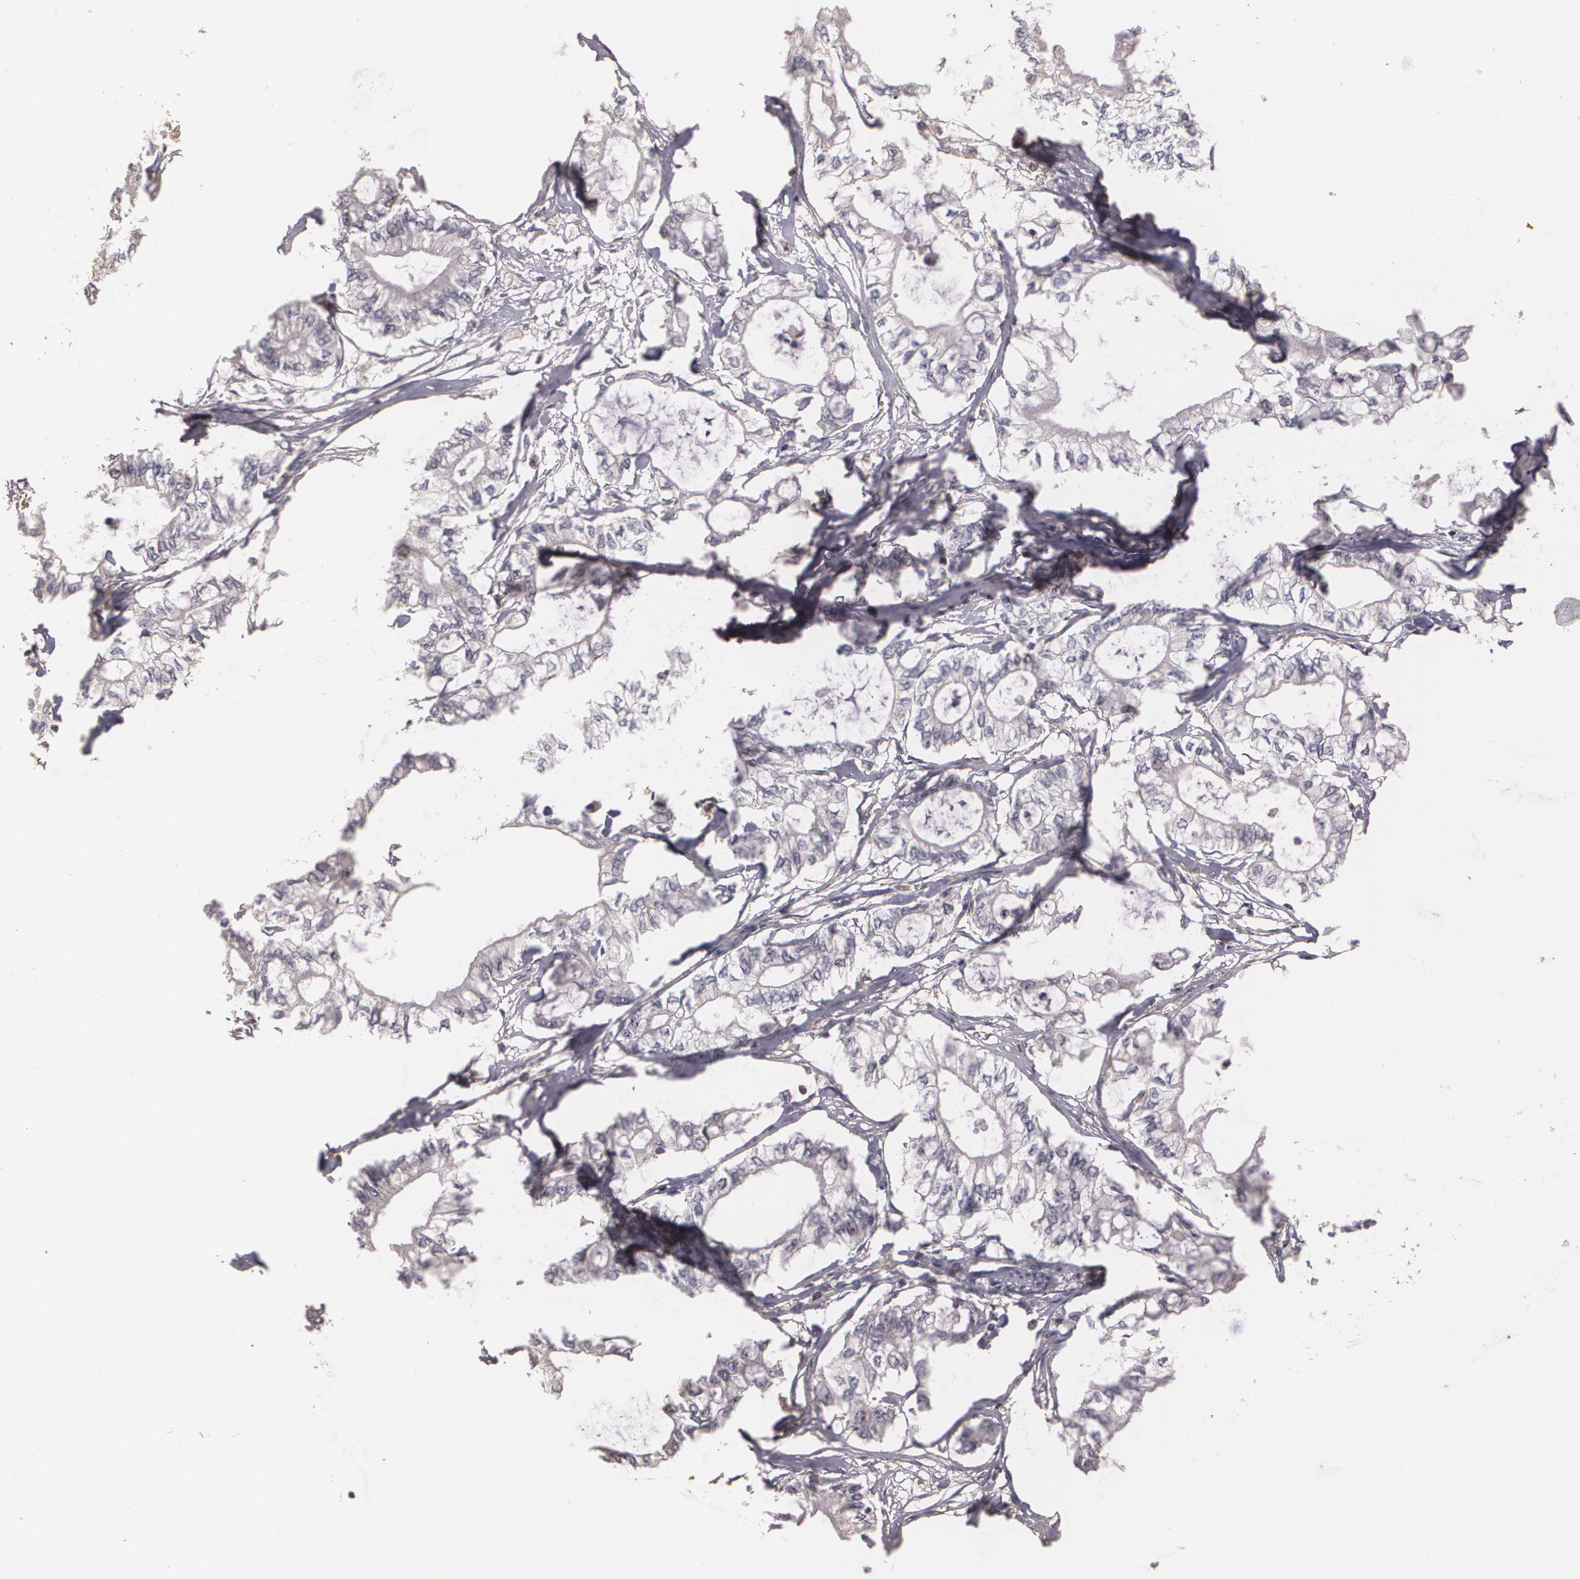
{"staining": {"intensity": "weak", "quantity": "25%-75%", "location": "cytoplasmic/membranous"}, "tissue": "pancreatic cancer", "cell_type": "Tumor cells", "image_type": "cancer", "snomed": [{"axis": "morphology", "description": "Adenocarcinoma, NOS"}, {"axis": "topography", "description": "Pancreas"}], "caption": "Immunohistochemical staining of pancreatic adenocarcinoma shows weak cytoplasmic/membranous protein expression in approximately 25%-75% of tumor cells.", "gene": "BRCA1", "patient": {"sex": "male", "age": 79}}